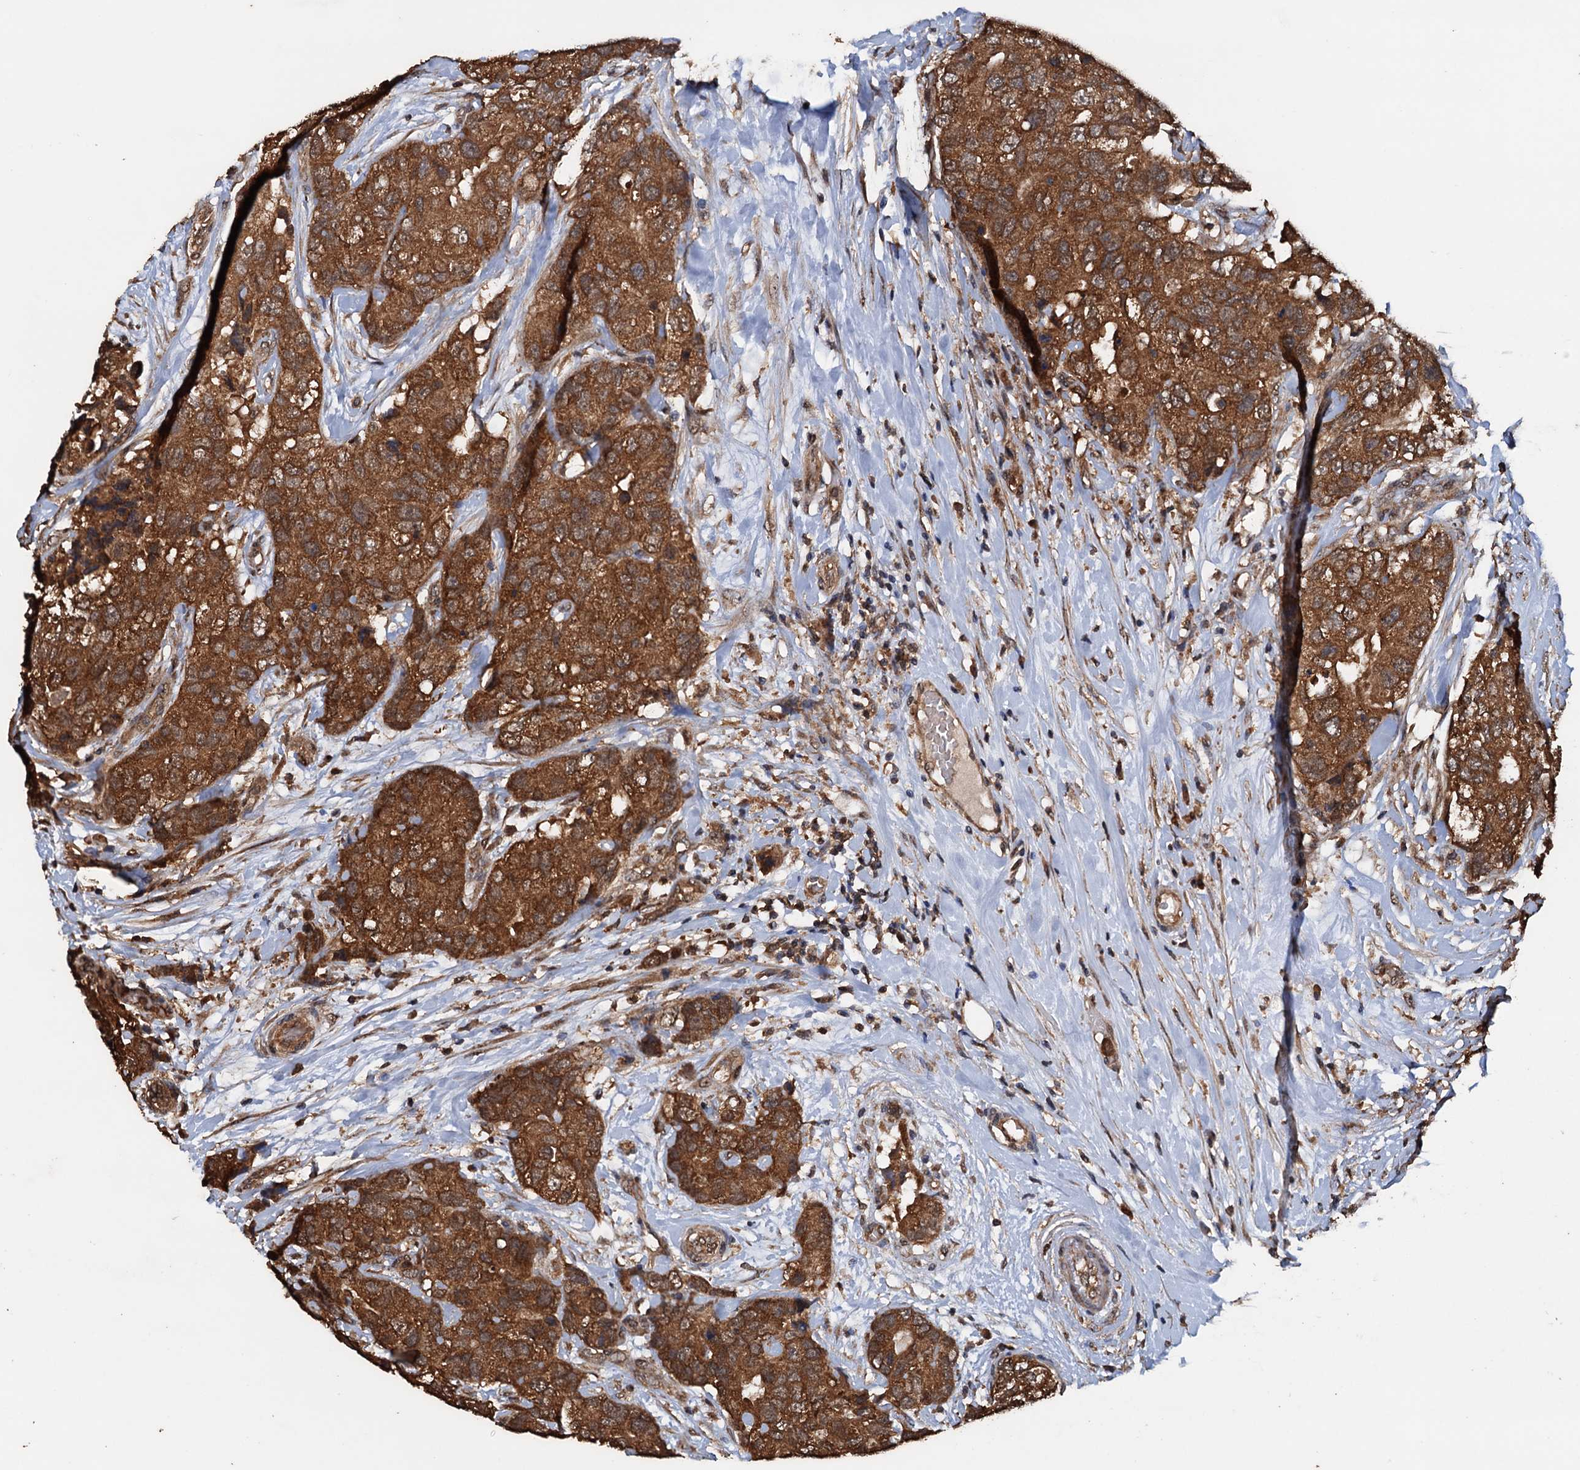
{"staining": {"intensity": "moderate", "quantity": ">75%", "location": "cytoplasmic/membranous"}, "tissue": "breast cancer", "cell_type": "Tumor cells", "image_type": "cancer", "snomed": [{"axis": "morphology", "description": "Duct carcinoma"}, {"axis": "topography", "description": "Breast"}], "caption": "Protein expression analysis of human intraductal carcinoma (breast) reveals moderate cytoplasmic/membranous expression in about >75% of tumor cells.", "gene": "PSMD9", "patient": {"sex": "female", "age": 62}}